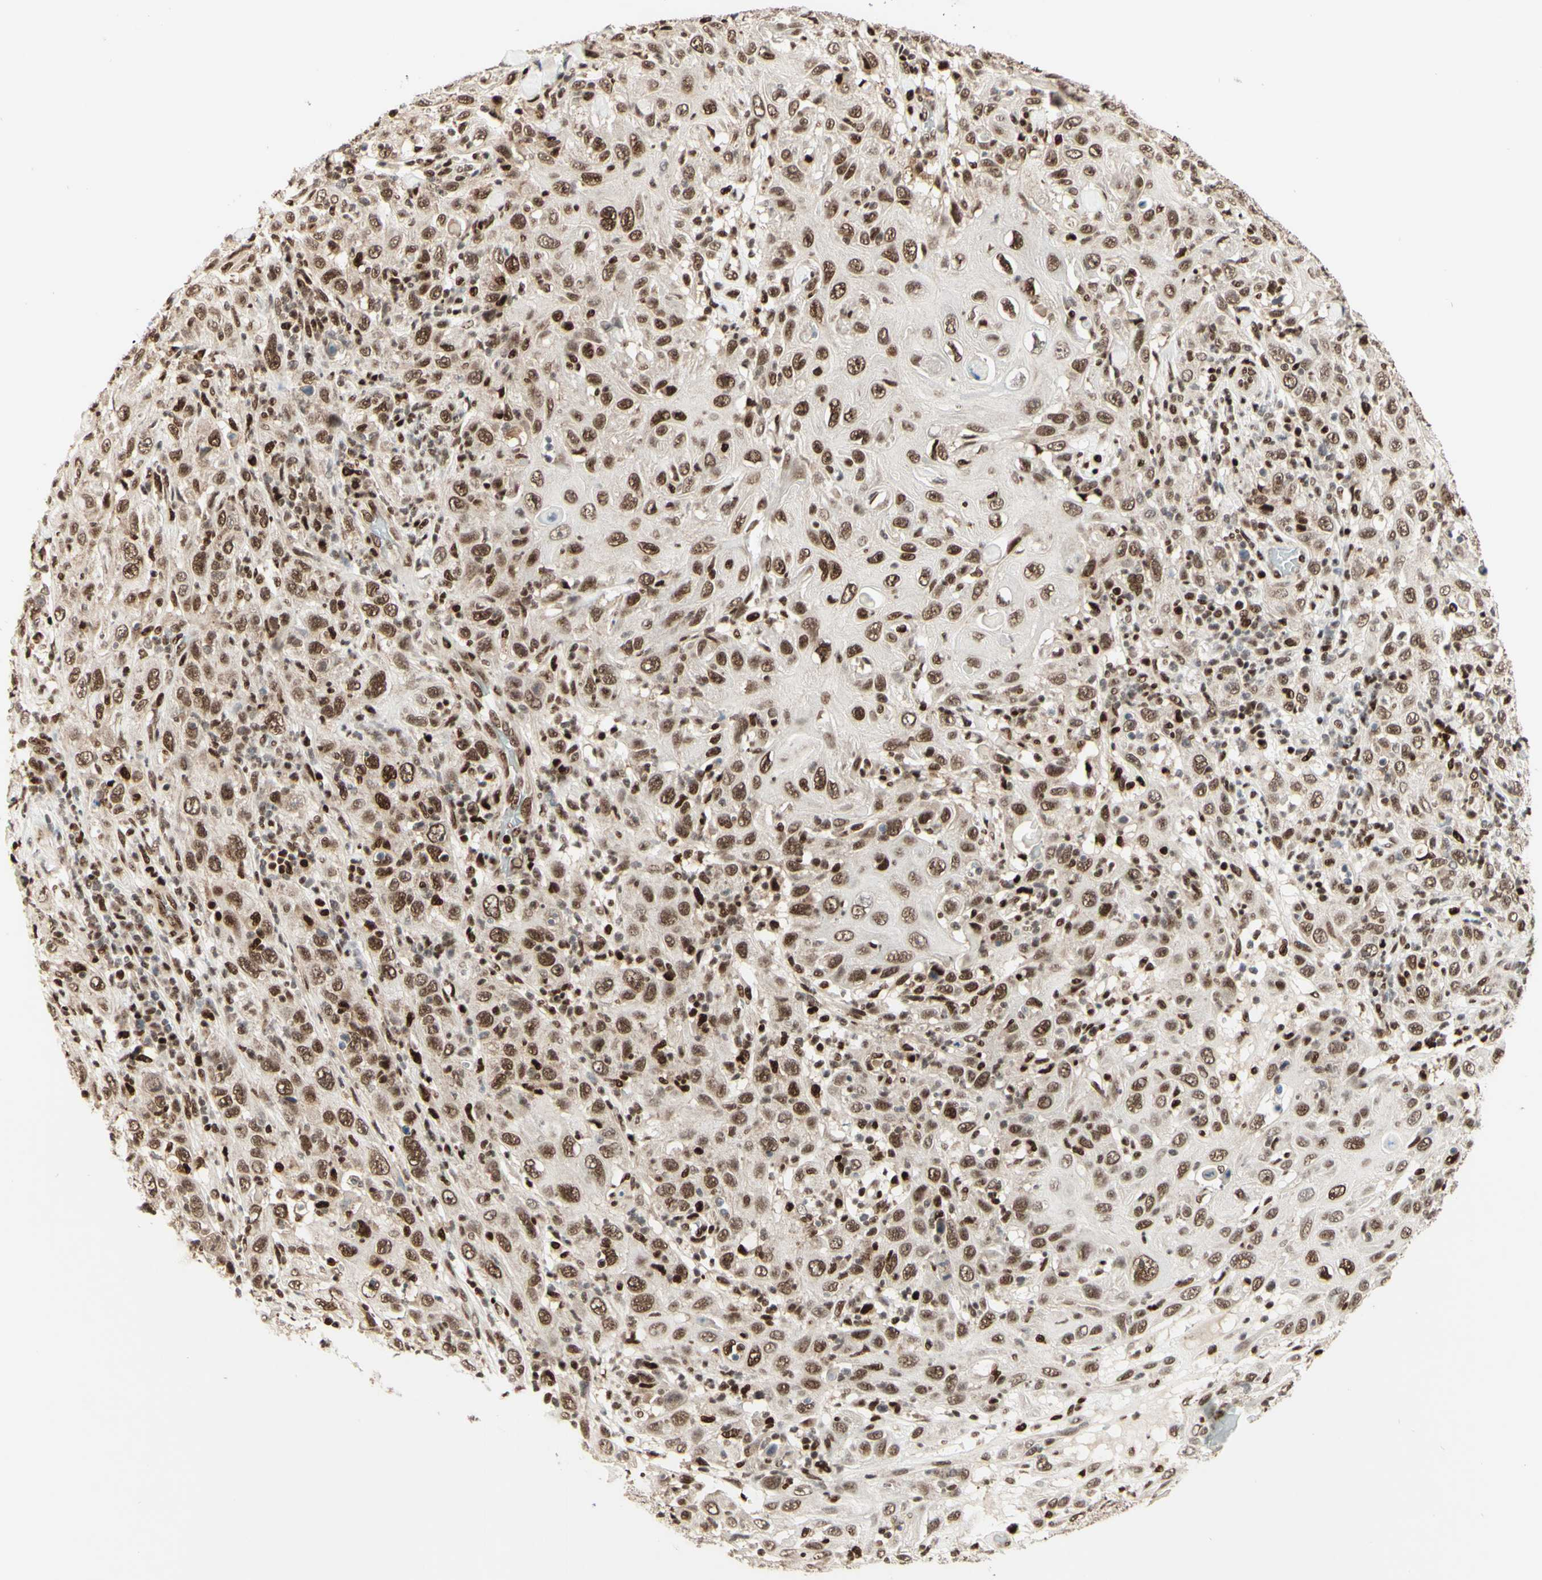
{"staining": {"intensity": "moderate", "quantity": ">75%", "location": "nuclear"}, "tissue": "skin cancer", "cell_type": "Tumor cells", "image_type": "cancer", "snomed": [{"axis": "morphology", "description": "Squamous cell carcinoma, NOS"}, {"axis": "topography", "description": "Skin"}], "caption": "The immunohistochemical stain labels moderate nuclear staining in tumor cells of skin squamous cell carcinoma tissue.", "gene": "NR3C1", "patient": {"sex": "female", "age": 88}}